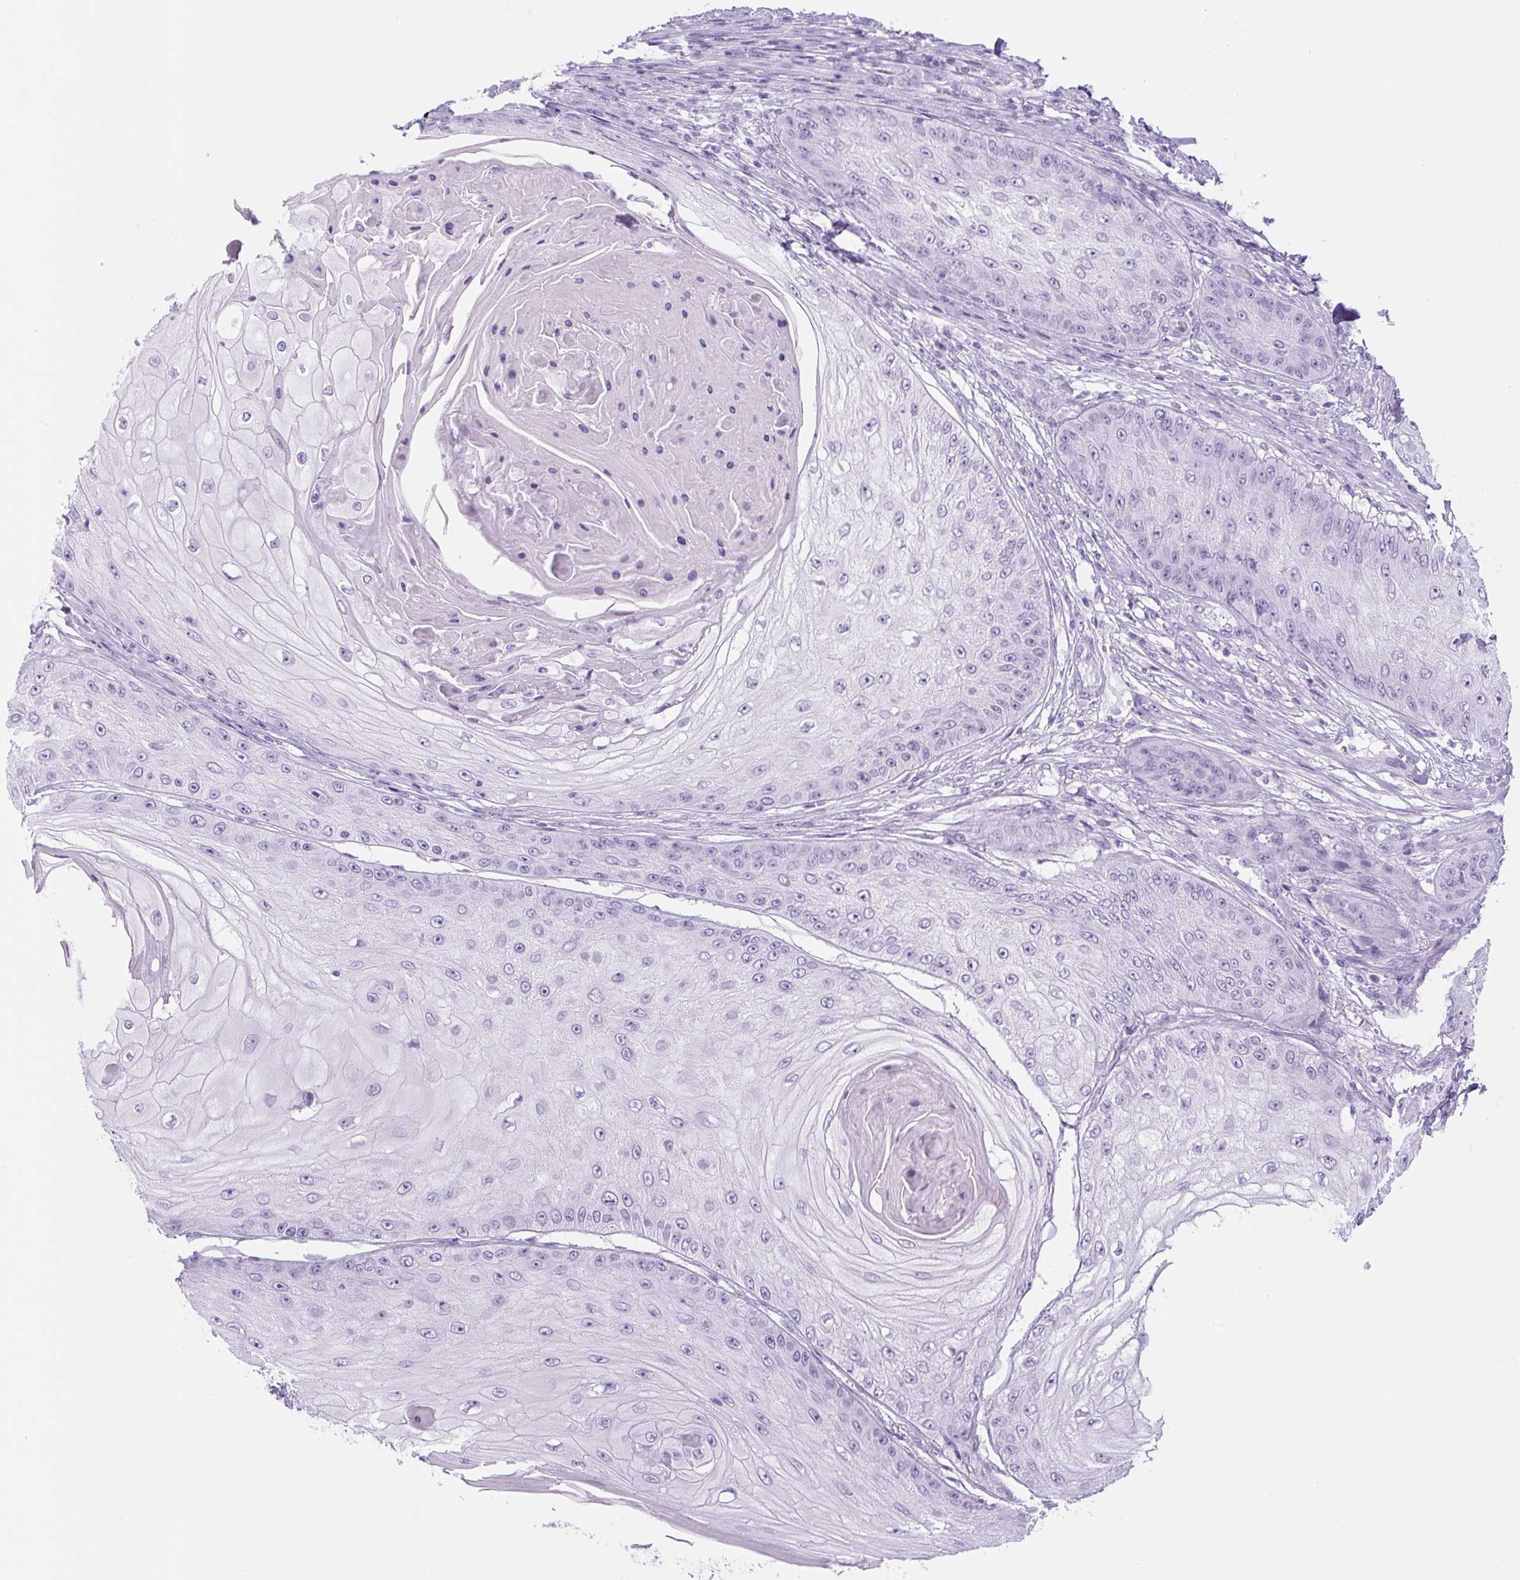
{"staining": {"intensity": "negative", "quantity": "none", "location": "none"}, "tissue": "skin cancer", "cell_type": "Tumor cells", "image_type": "cancer", "snomed": [{"axis": "morphology", "description": "Squamous cell carcinoma, NOS"}, {"axis": "topography", "description": "Skin"}], "caption": "Tumor cells show no significant protein expression in skin squamous cell carcinoma.", "gene": "UBL3", "patient": {"sex": "male", "age": 70}}